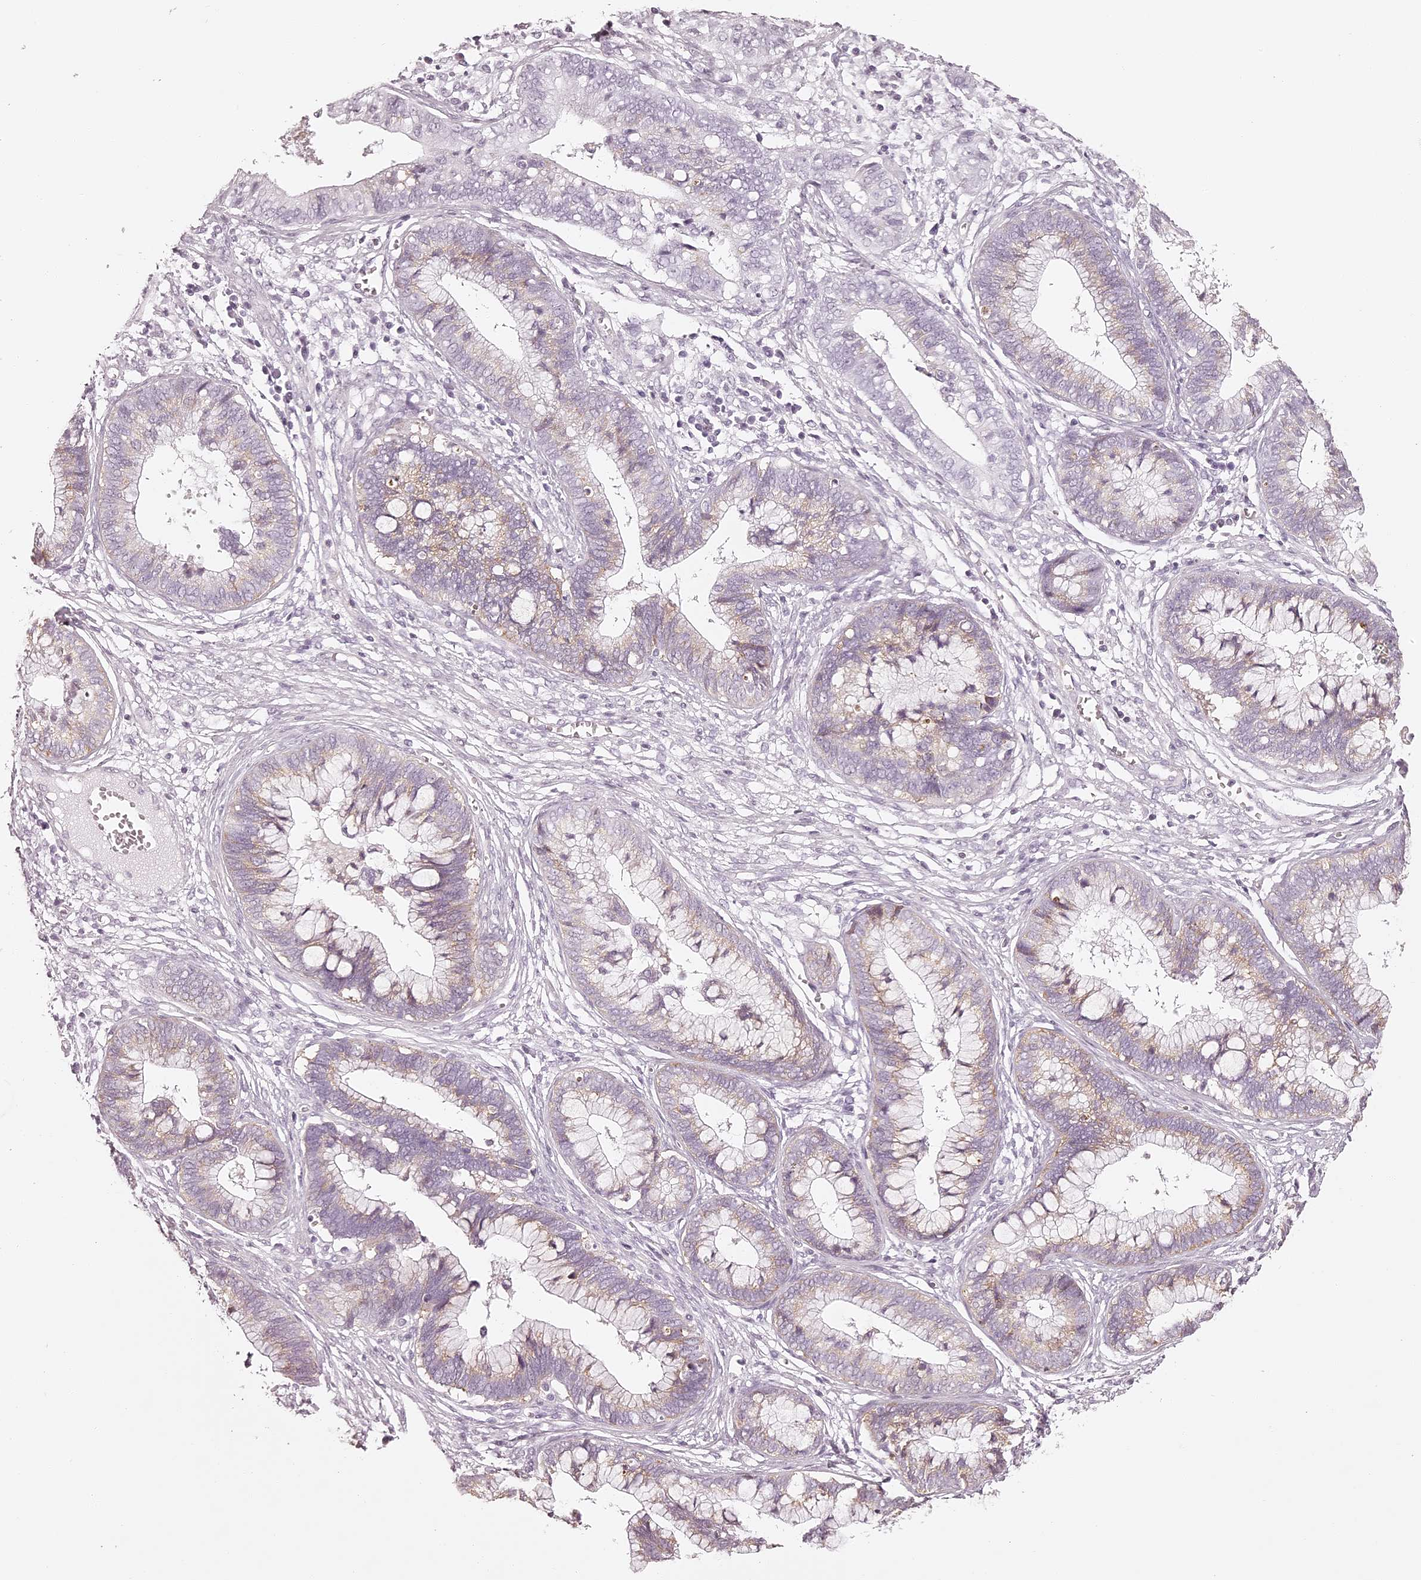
{"staining": {"intensity": "weak", "quantity": "25%-75%", "location": "cytoplasmic/membranous"}, "tissue": "cervical cancer", "cell_type": "Tumor cells", "image_type": "cancer", "snomed": [{"axis": "morphology", "description": "Adenocarcinoma, NOS"}, {"axis": "topography", "description": "Cervix"}], "caption": "Immunohistochemical staining of cervical cancer (adenocarcinoma) reveals weak cytoplasmic/membranous protein staining in about 25%-75% of tumor cells. The protein is stained brown, and the nuclei are stained in blue (DAB (3,3'-diaminobenzidine) IHC with brightfield microscopy, high magnification).", "gene": "ELAPOR1", "patient": {"sex": "female", "age": 44}}